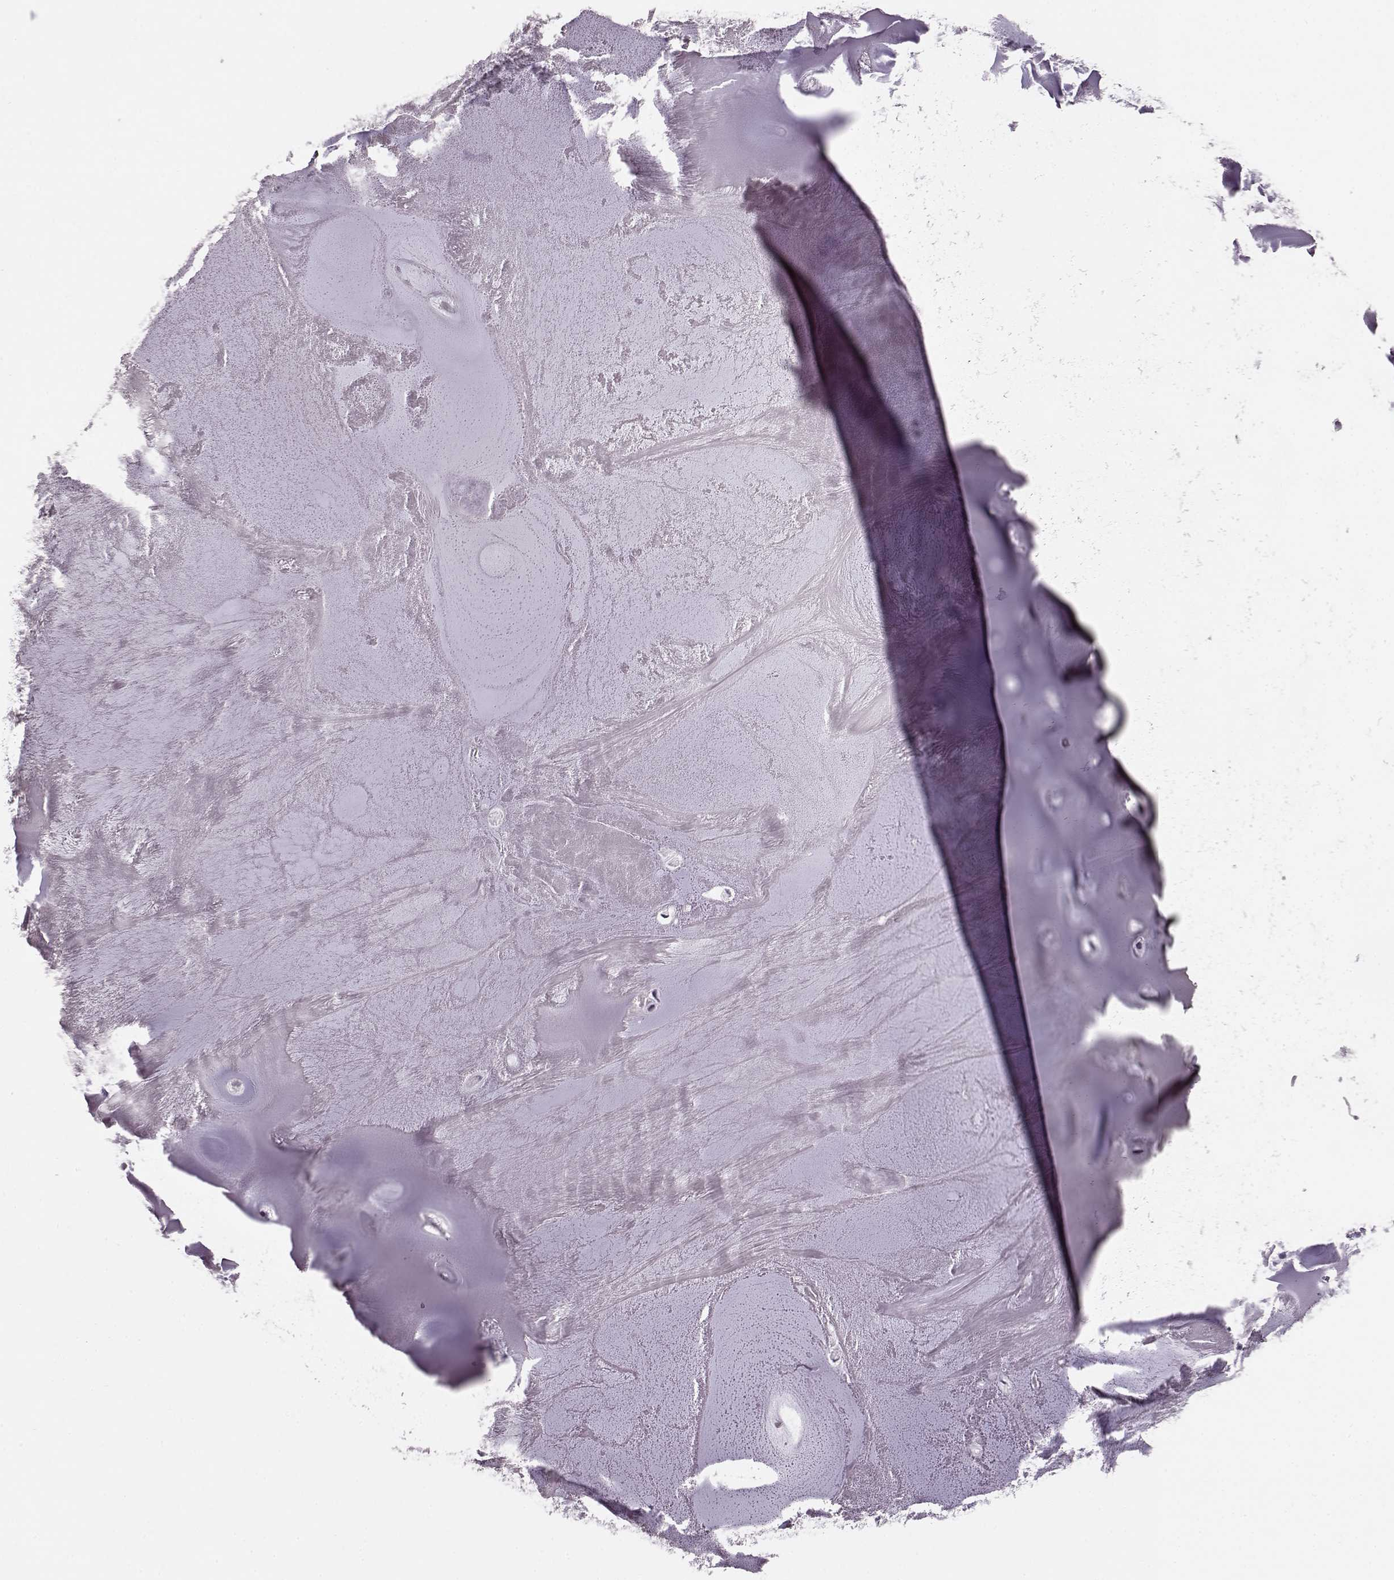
{"staining": {"intensity": "negative", "quantity": "none", "location": "none"}, "tissue": "adipose tissue", "cell_type": "Adipocytes", "image_type": "normal", "snomed": [{"axis": "morphology", "description": "Normal tissue, NOS"}, {"axis": "morphology", "description": "Squamous cell carcinoma, NOS"}, {"axis": "topography", "description": "Cartilage tissue"}, {"axis": "topography", "description": "Lung"}], "caption": "Adipocytes are negative for brown protein staining in unremarkable adipose tissue. (DAB (3,3'-diaminobenzidine) immunohistochemistry, high magnification).", "gene": "CRYBA2", "patient": {"sex": "male", "age": 66}}